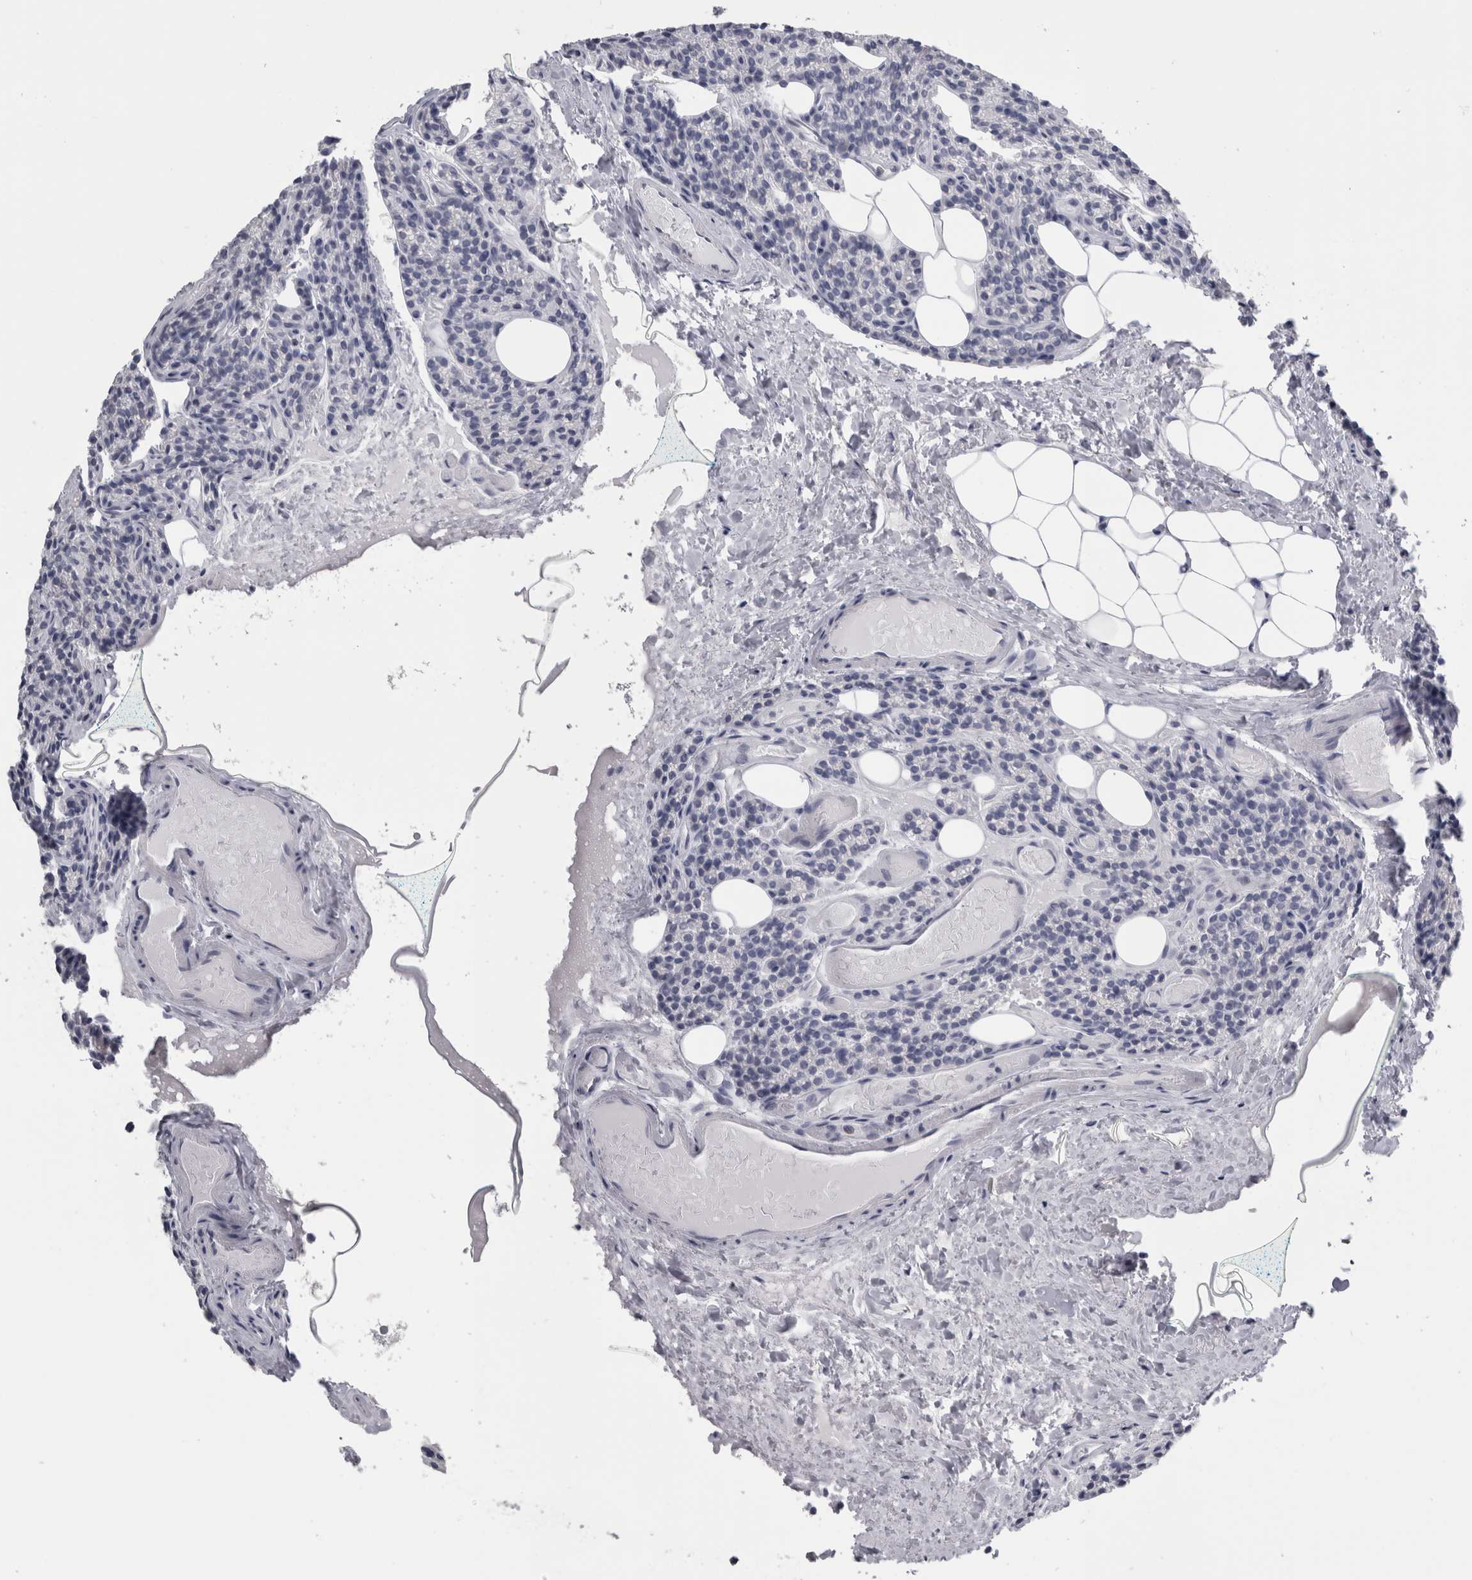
{"staining": {"intensity": "negative", "quantity": "none", "location": "none"}, "tissue": "parathyroid gland", "cell_type": "Glandular cells", "image_type": "normal", "snomed": [{"axis": "morphology", "description": "Normal tissue, NOS"}, {"axis": "topography", "description": "Parathyroid gland"}], "caption": "DAB (3,3'-diaminobenzidine) immunohistochemical staining of benign parathyroid gland reveals no significant positivity in glandular cells.", "gene": "MSMB", "patient": {"sex": "female", "age": 85}}